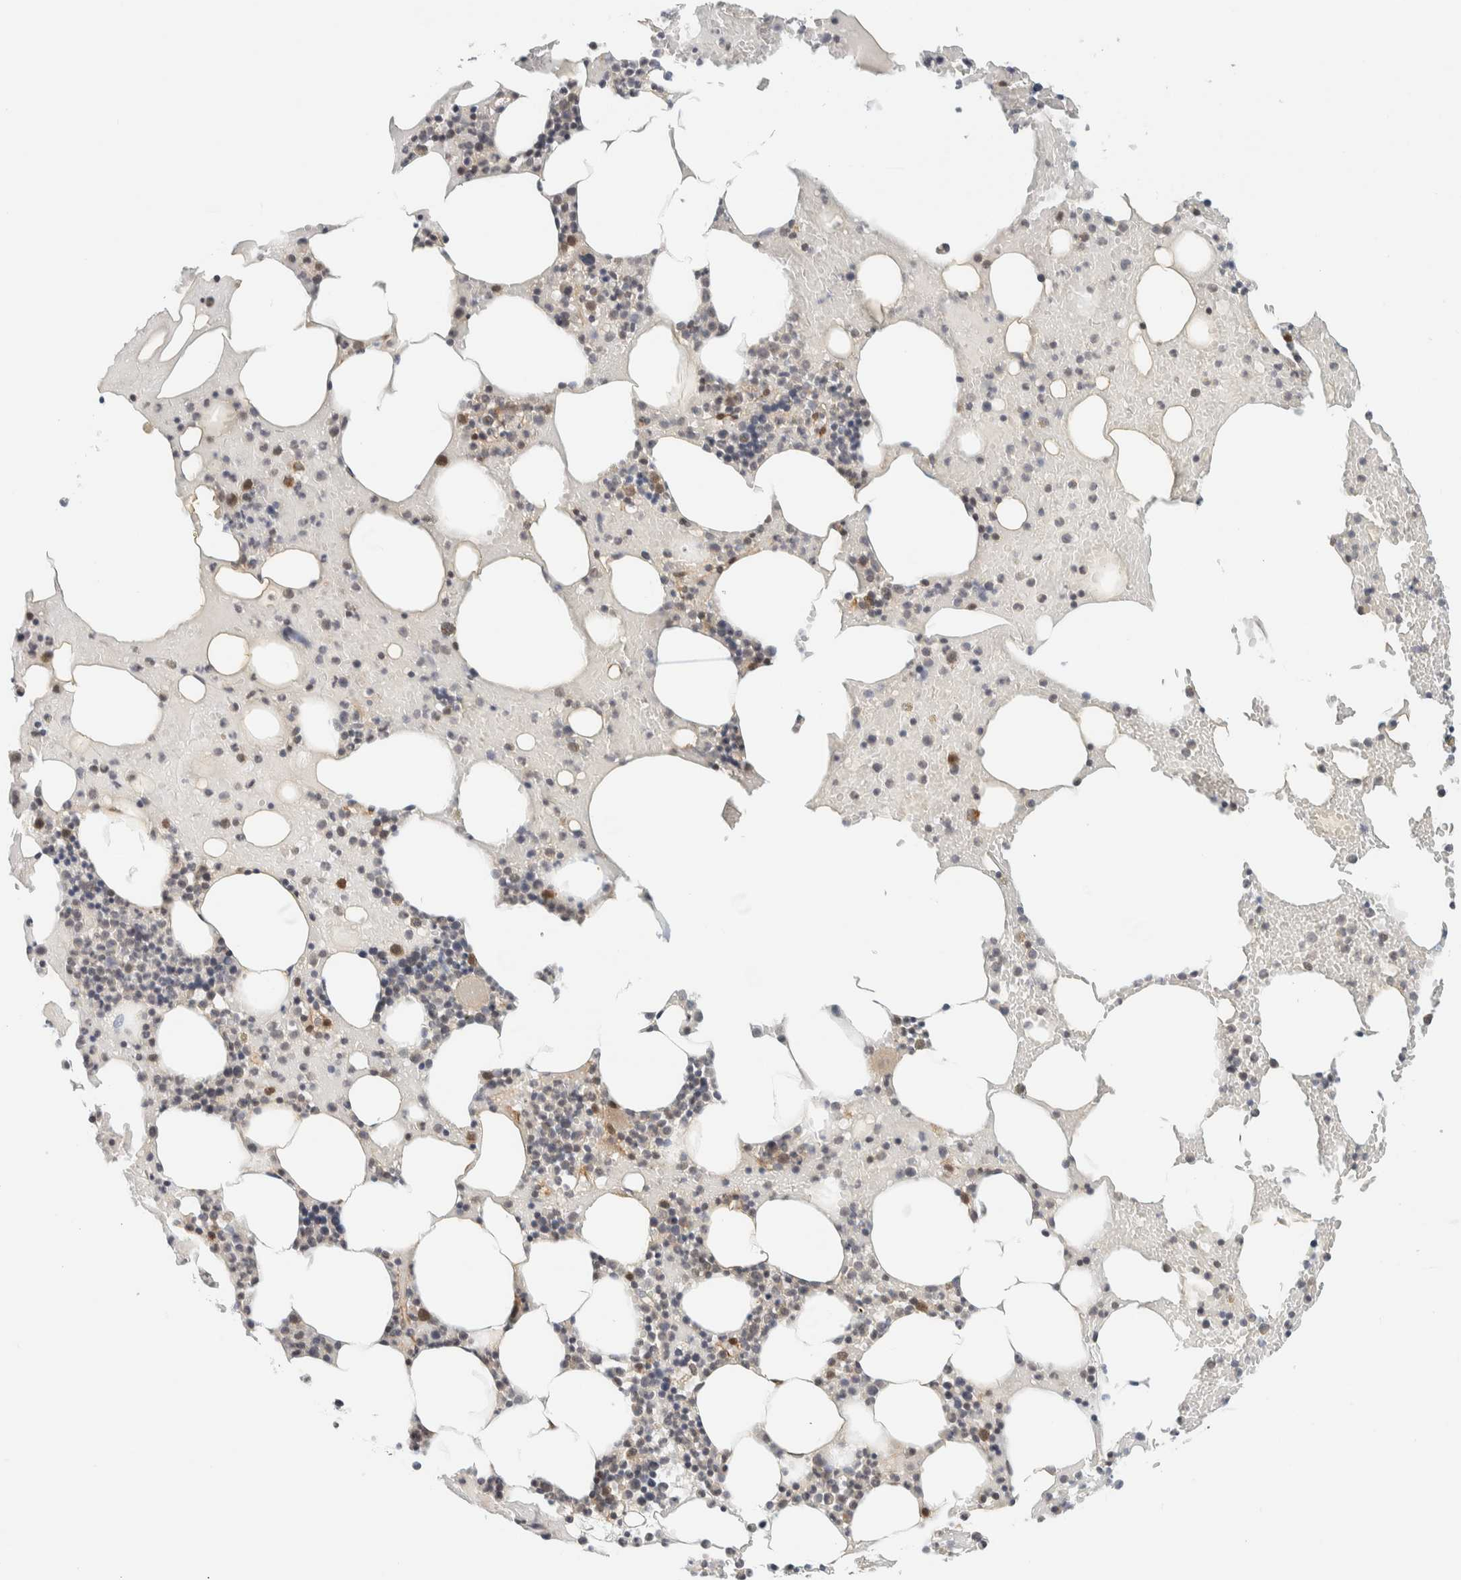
{"staining": {"intensity": "moderate", "quantity": "<25%", "location": "cytoplasmic/membranous"}, "tissue": "bone marrow", "cell_type": "Hematopoietic cells", "image_type": "normal", "snomed": [{"axis": "morphology", "description": "Normal tissue, NOS"}, {"axis": "morphology", "description": "Inflammation, NOS"}, {"axis": "topography", "description": "Bone marrow"}], "caption": "Protein positivity by immunohistochemistry shows moderate cytoplasmic/membranous positivity in about <25% of hematopoietic cells in benign bone marrow.", "gene": "PCYT2", "patient": {"sex": "male", "age": 68}}